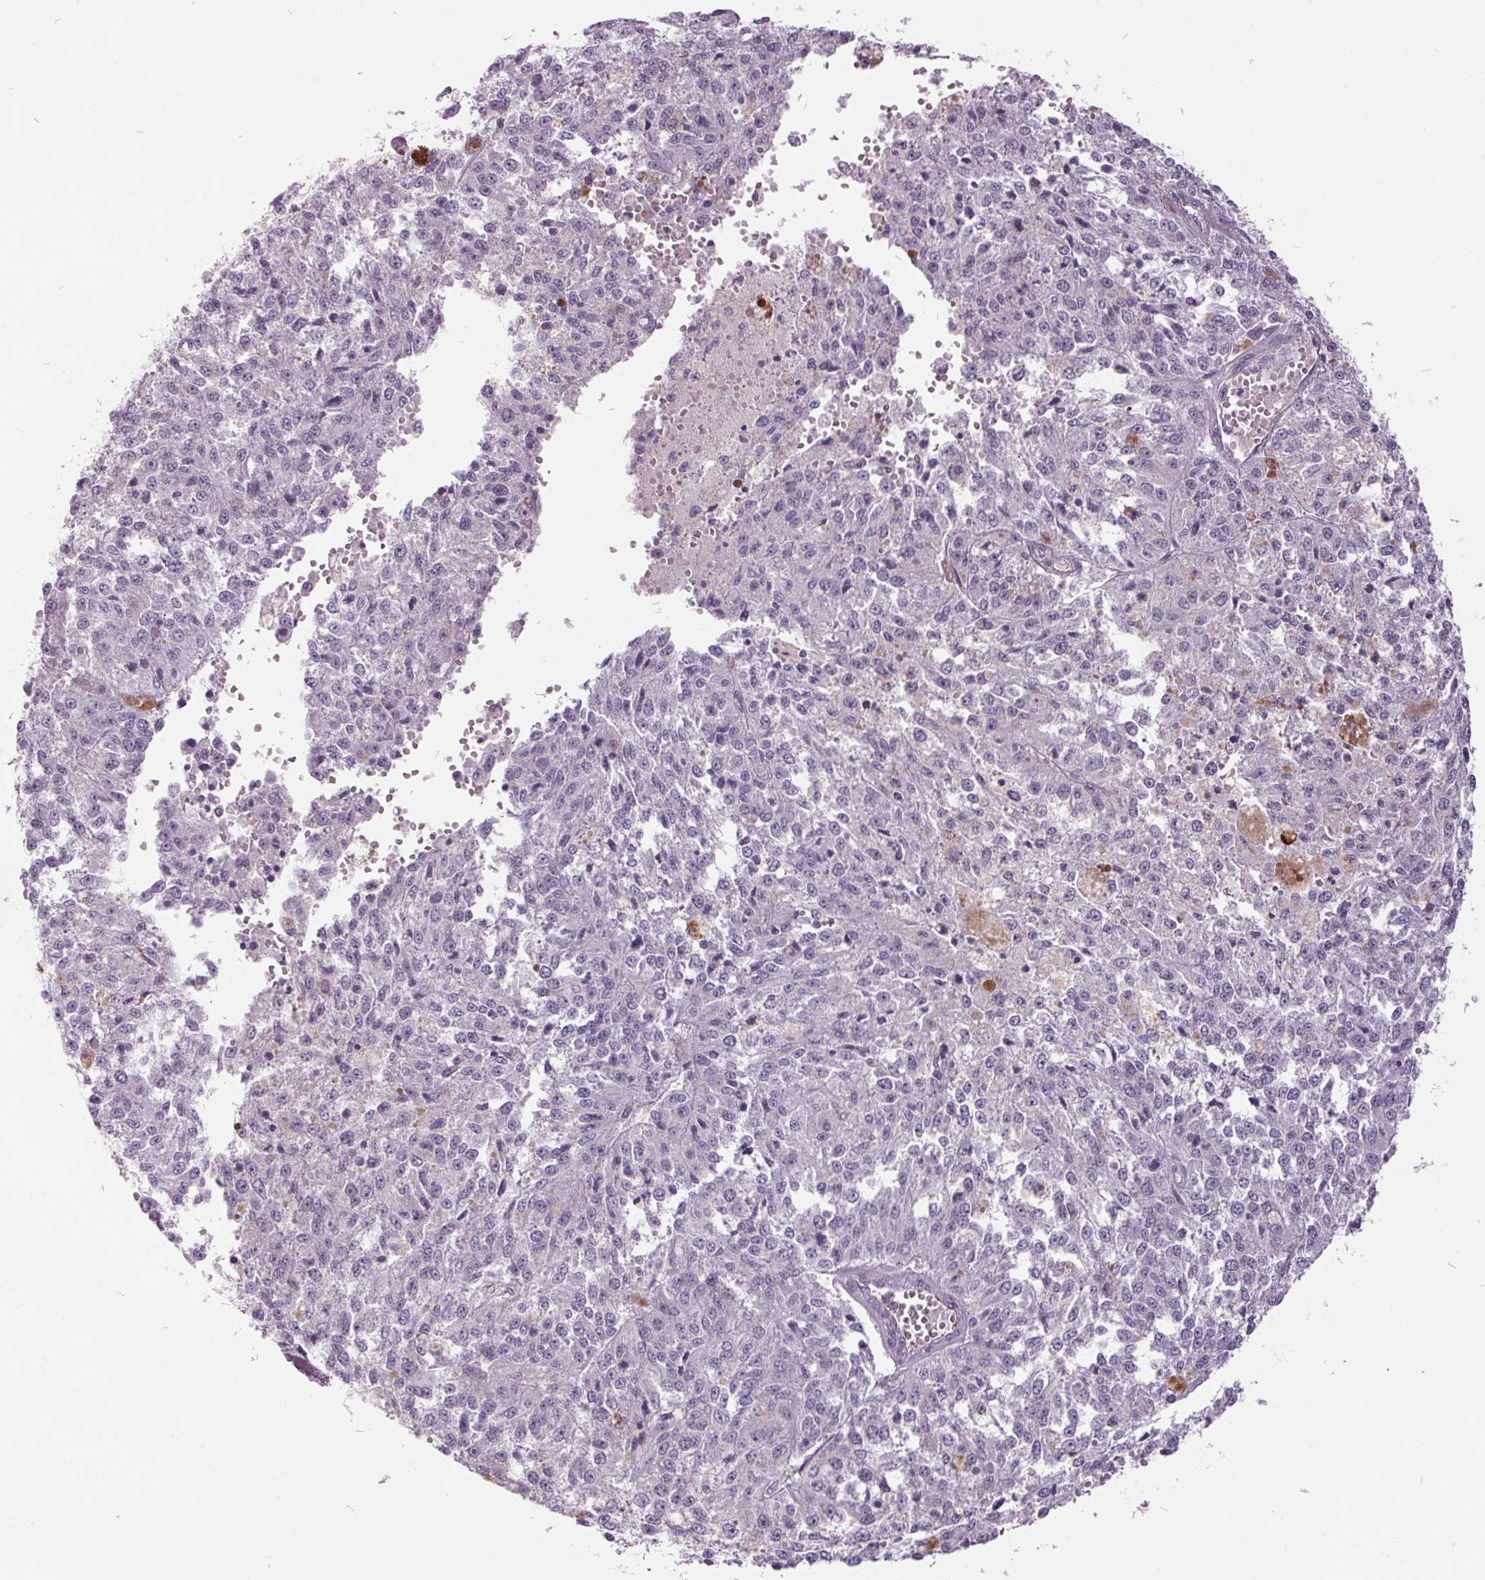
{"staining": {"intensity": "negative", "quantity": "none", "location": "none"}, "tissue": "melanoma", "cell_type": "Tumor cells", "image_type": "cancer", "snomed": [{"axis": "morphology", "description": "Malignant melanoma, Metastatic site"}, {"axis": "topography", "description": "Lymph node"}], "caption": "The immunohistochemistry histopathology image has no significant positivity in tumor cells of malignant melanoma (metastatic site) tissue.", "gene": "C2orf16", "patient": {"sex": "female", "age": 64}}